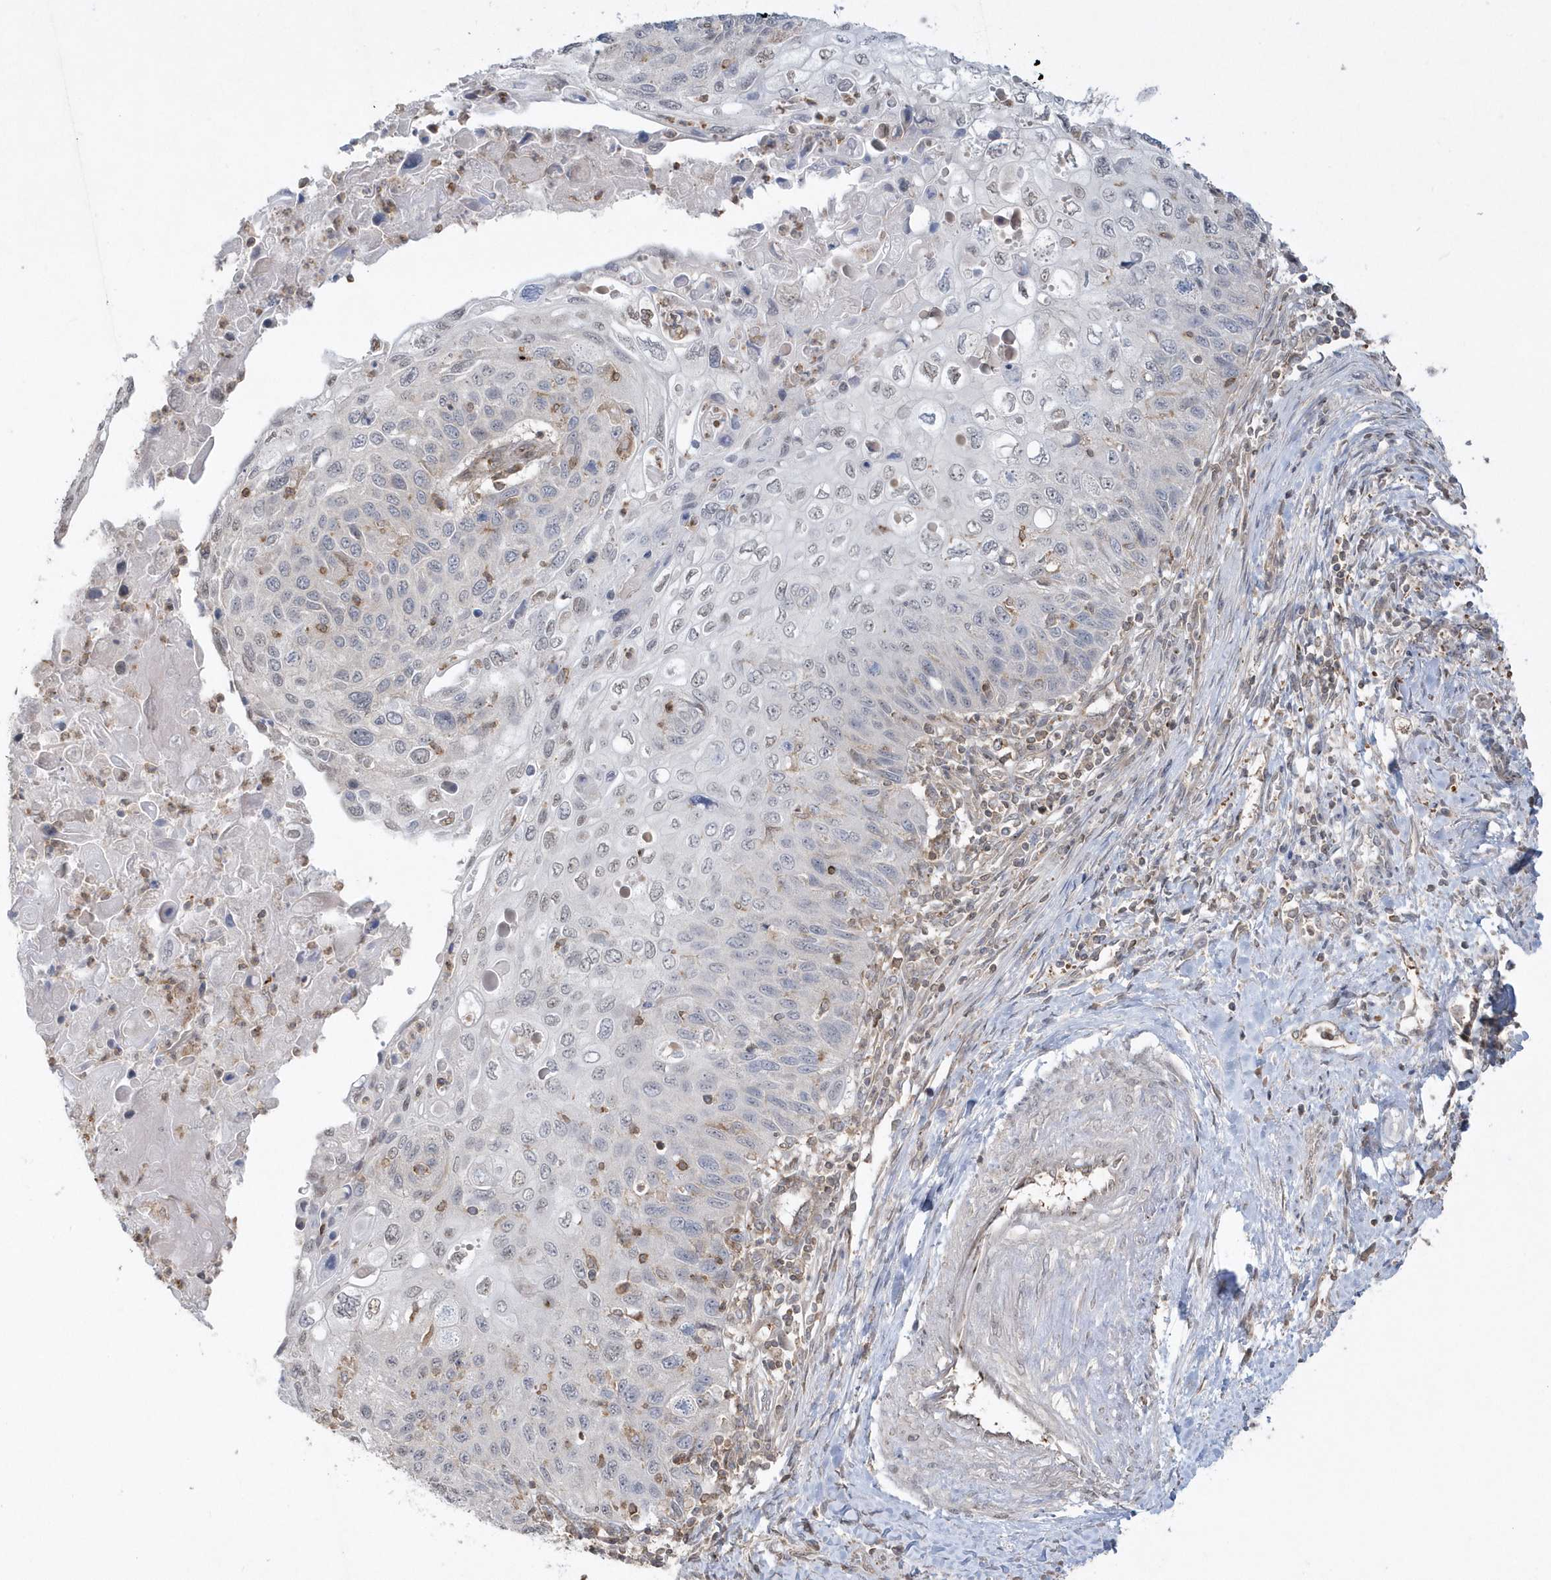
{"staining": {"intensity": "negative", "quantity": "none", "location": "none"}, "tissue": "cervical cancer", "cell_type": "Tumor cells", "image_type": "cancer", "snomed": [{"axis": "morphology", "description": "Squamous cell carcinoma, NOS"}, {"axis": "topography", "description": "Cervix"}], "caption": "Tumor cells show no significant positivity in cervical squamous cell carcinoma.", "gene": "BSN", "patient": {"sex": "female", "age": 70}}